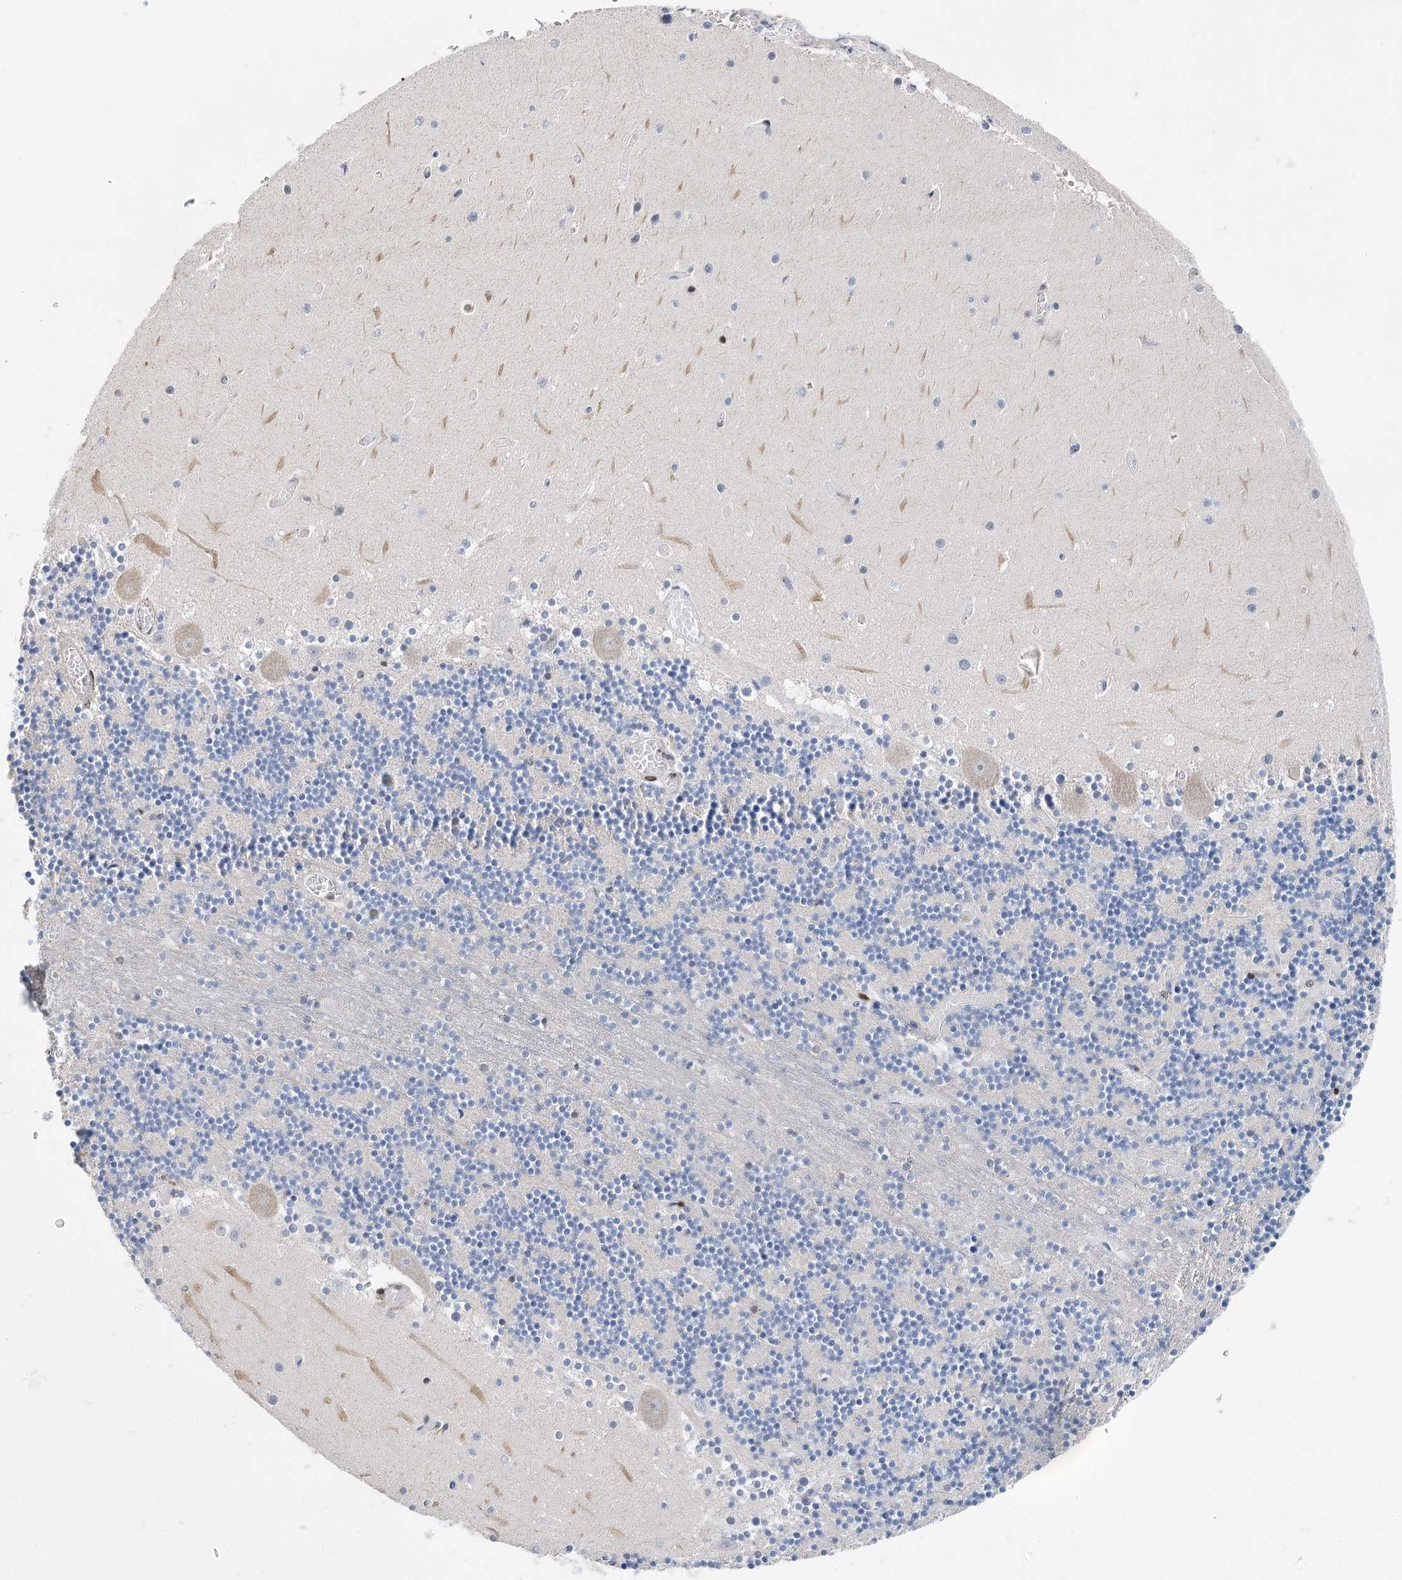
{"staining": {"intensity": "negative", "quantity": "none", "location": "none"}, "tissue": "cerebellum", "cell_type": "Cells in granular layer", "image_type": "normal", "snomed": [{"axis": "morphology", "description": "Normal tissue, NOS"}, {"axis": "topography", "description": "Cerebellum"}], "caption": "Cells in granular layer show no significant staining in normal cerebellum. (DAB IHC with hematoxylin counter stain).", "gene": "CAMTA1", "patient": {"sex": "female", "age": 28}}